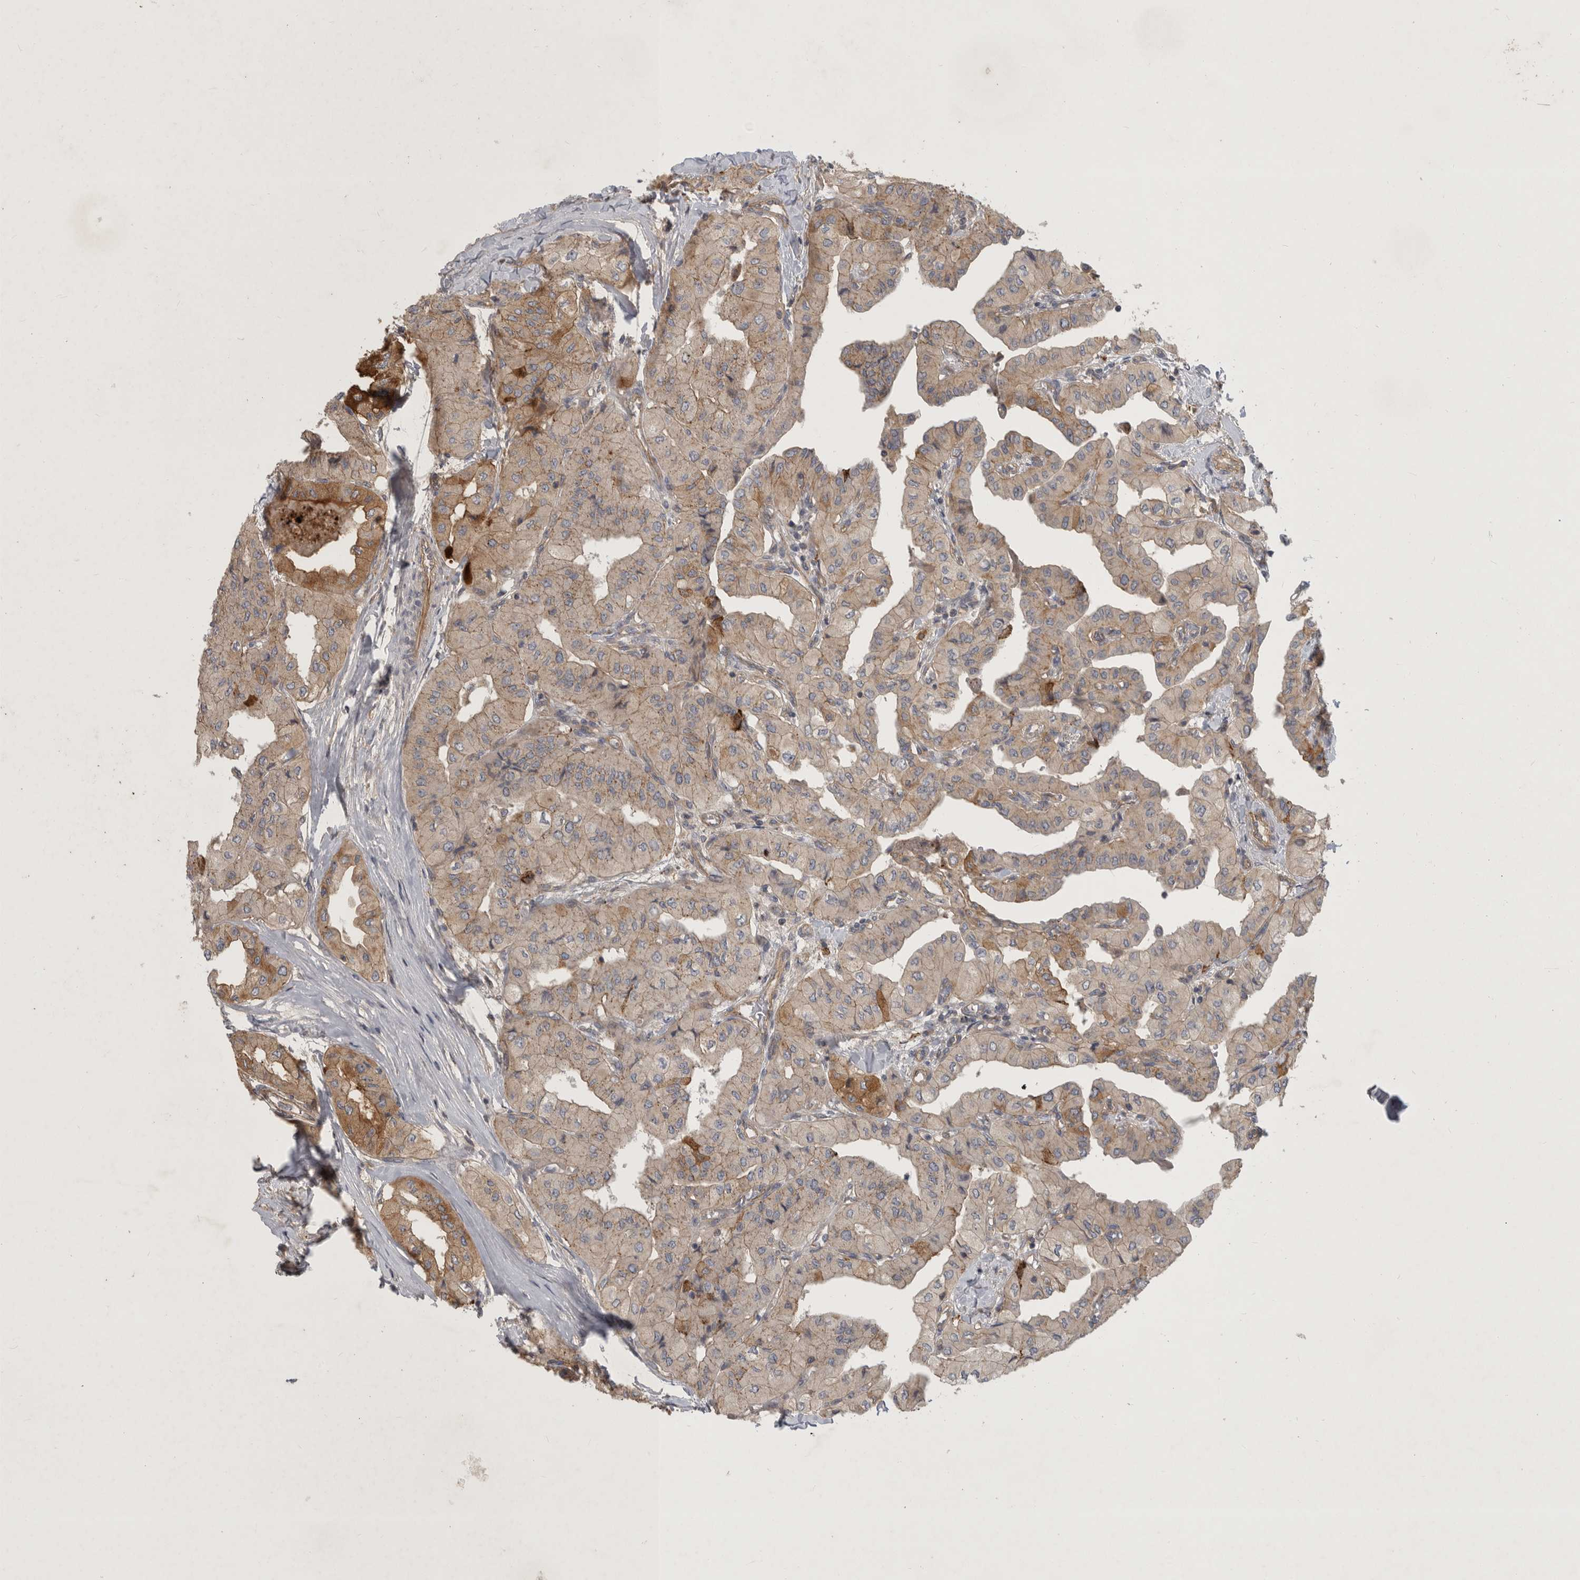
{"staining": {"intensity": "moderate", "quantity": ">75%", "location": "cytoplasmic/membranous"}, "tissue": "thyroid cancer", "cell_type": "Tumor cells", "image_type": "cancer", "snomed": [{"axis": "morphology", "description": "Papillary adenocarcinoma, NOS"}, {"axis": "topography", "description": "Thyroid gland"}], "caption": "Thyroid papillary adenocarcinoma stained for a protein (brown) displays moderate cytoplasmic/membranous positive staining in approximately >75% of tumor cells.", "gene": "MLPH", "patient": {"sex": "female", "age": 59}}